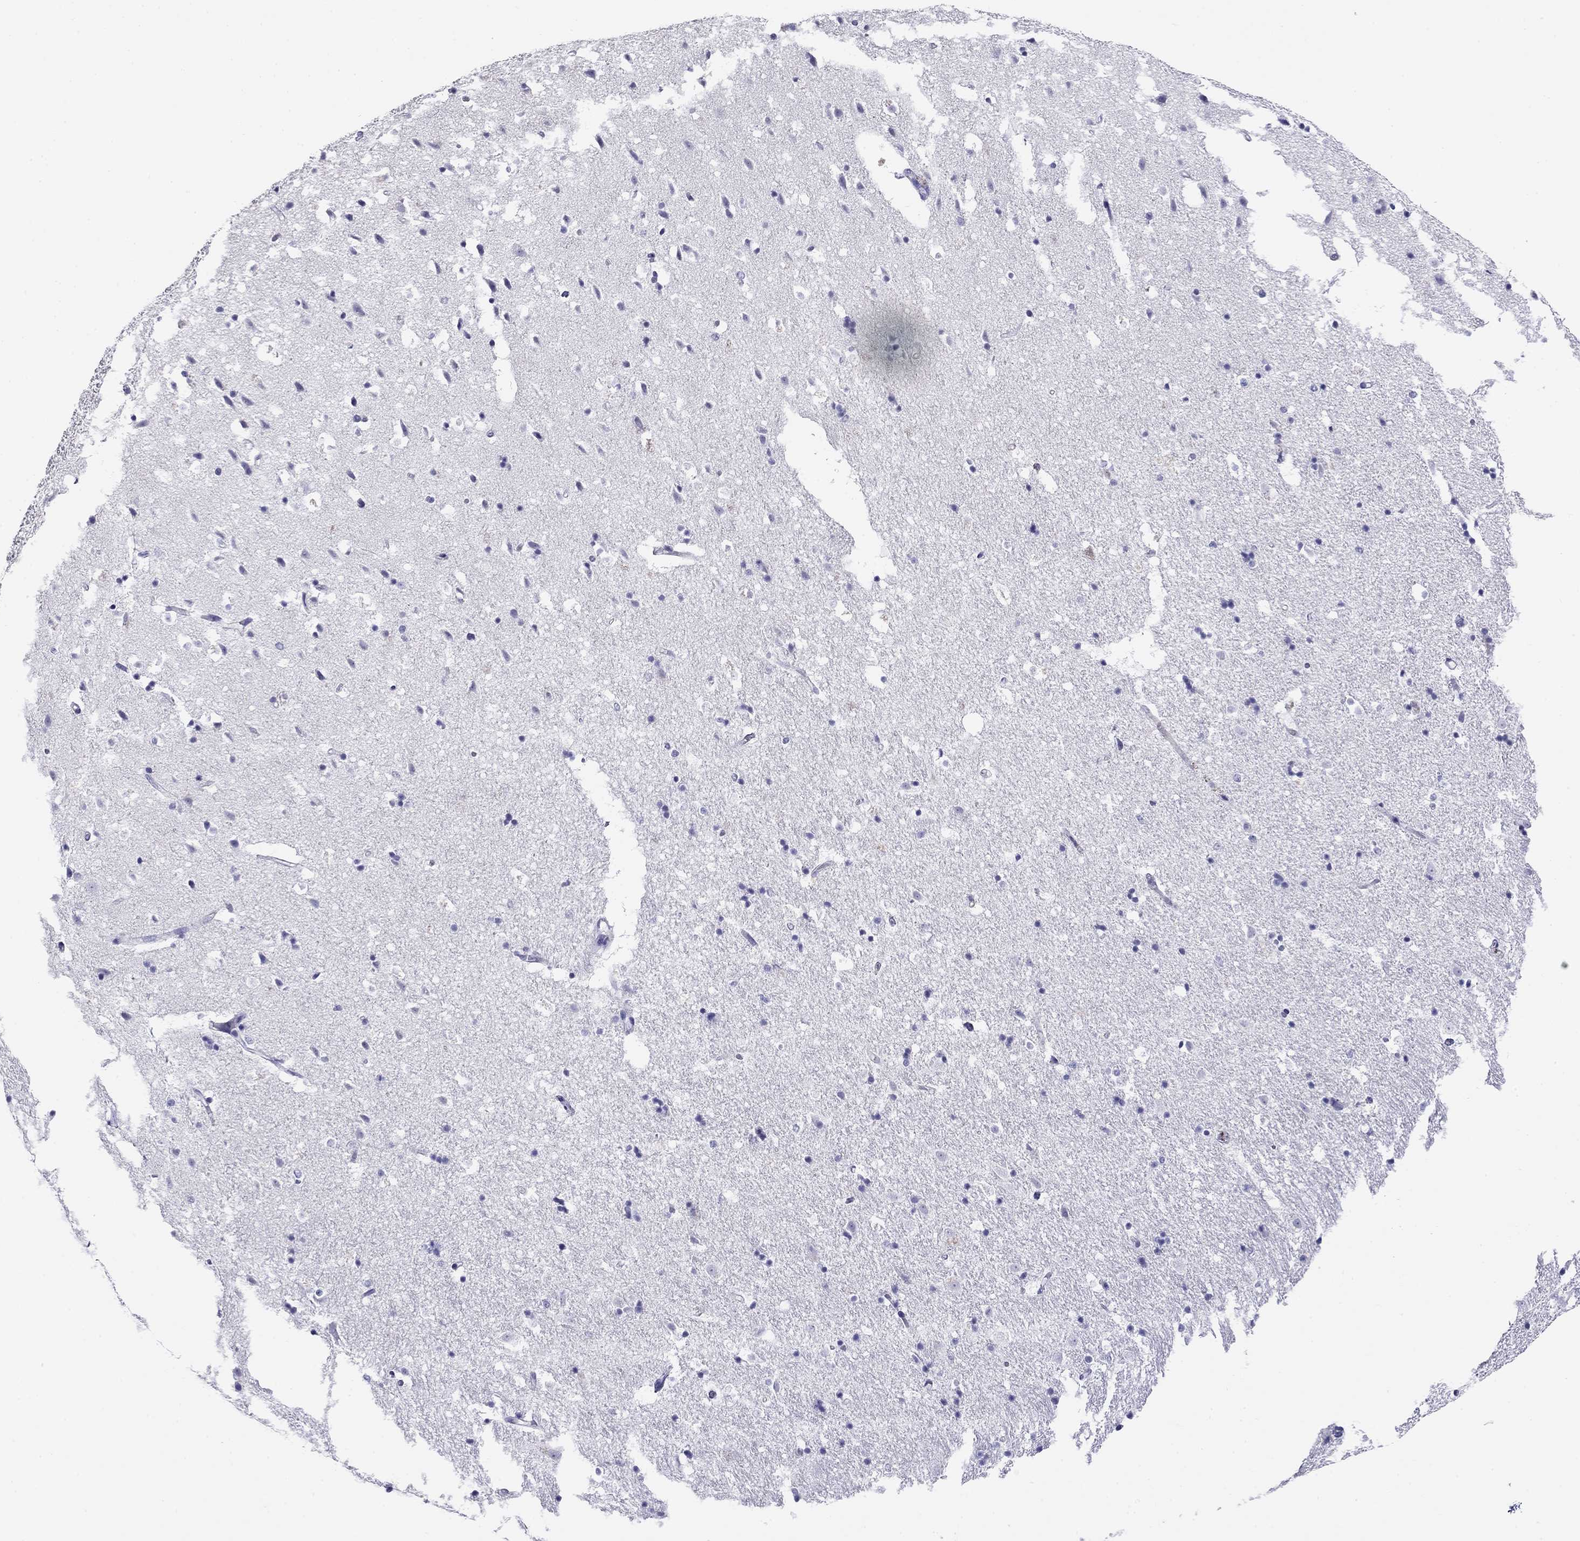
{"staining": {"intensity": "negative", "quantity": "none", "location": "none"}, "tissue": "hippocampus", "cell_type": "Glial cells", "image_type": "normal", "snomed": [{"axis": "morphology", "description": "Normal tissue, NOS"}, {"axis": "topography", "description": "Hippocampus"}], "caption": "Immunohistochemical staining of unremarkable hippocampus displays no significant positivity in glial cells.", "gene": "MYMX", "patient": {"sex": "male", "age": 49}}